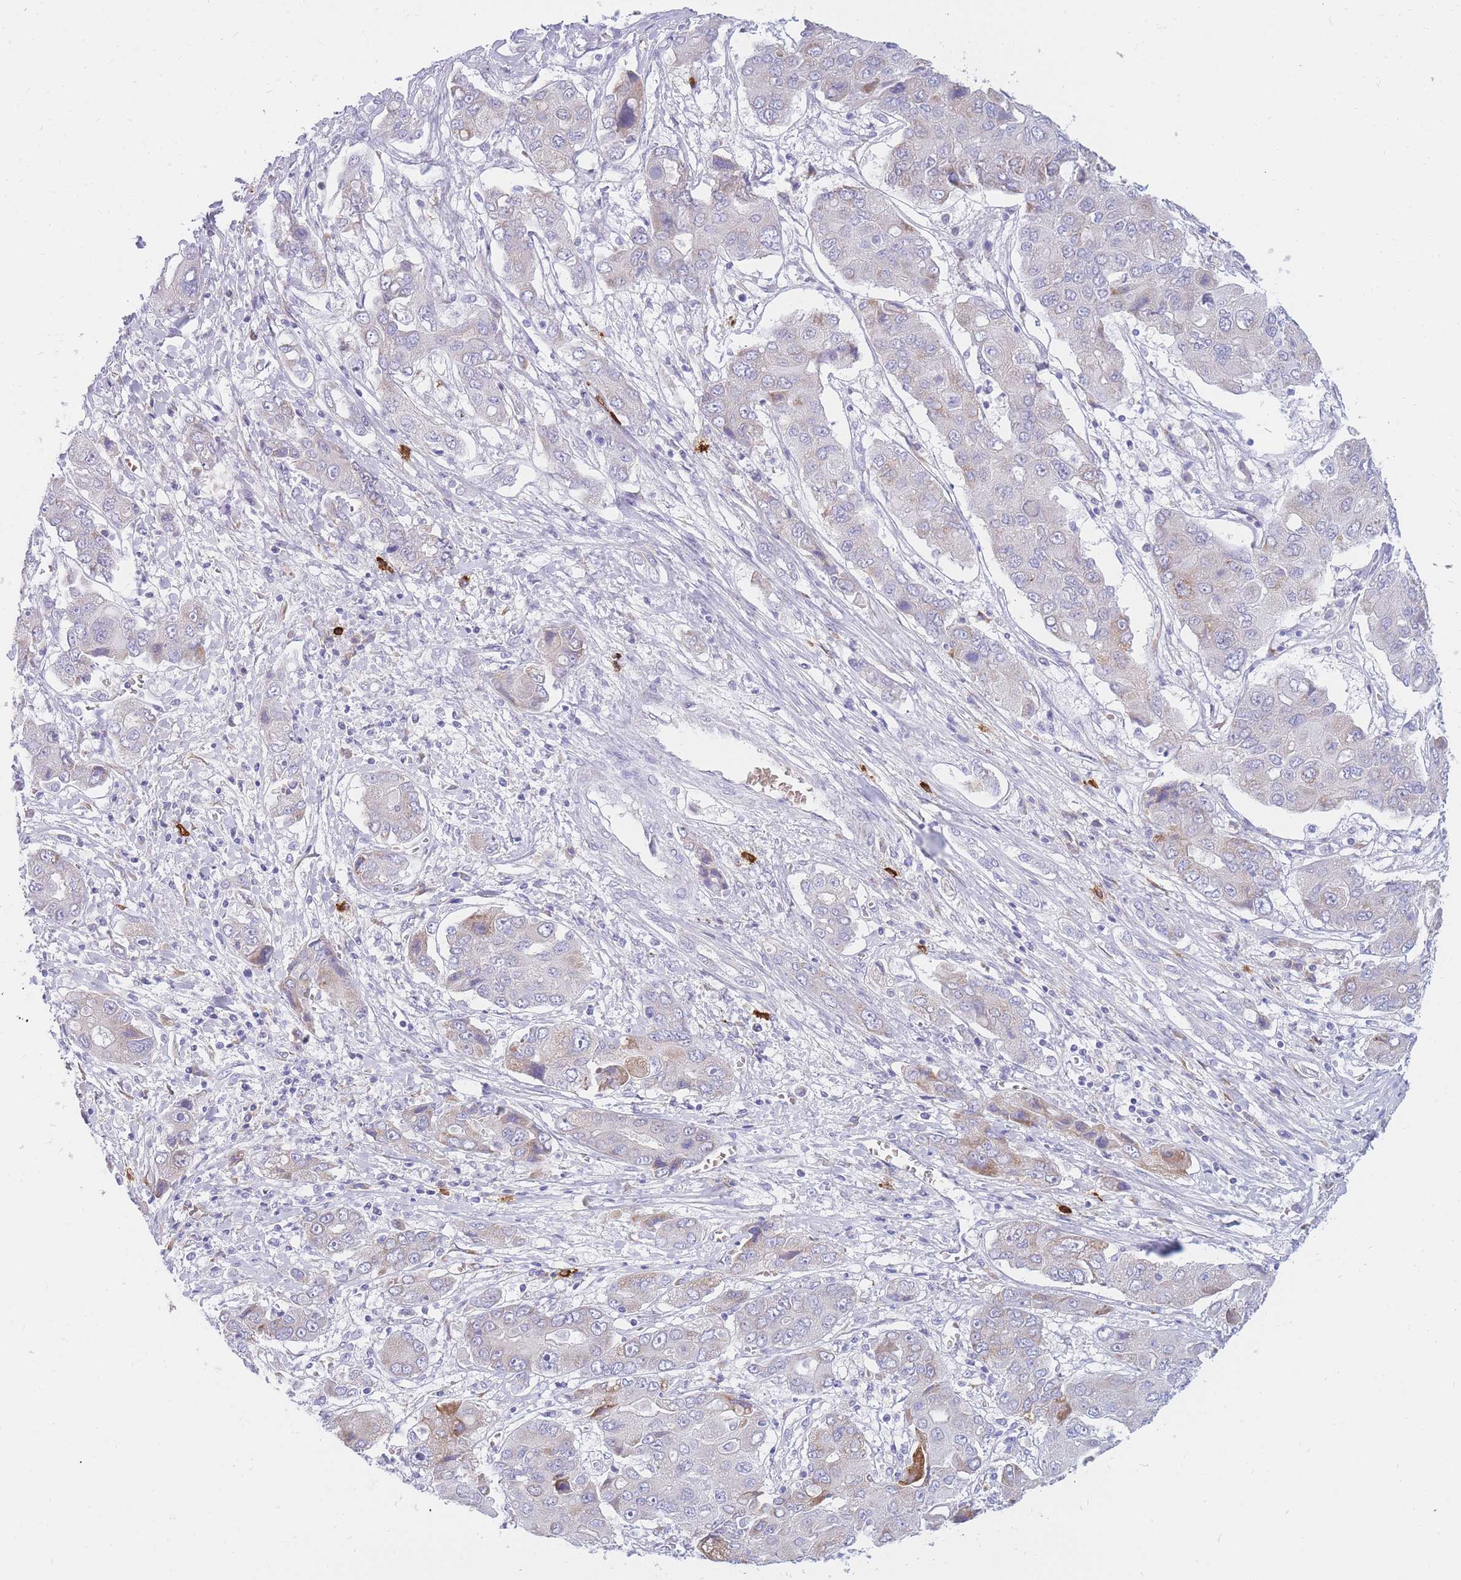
{"staining": {"intensity": "moderate", "quantity": "<25%", "location": "cytoplasmic/membranous"}, "tissue": "liver cancer", "cell_type": "Tumor cells", "image_type": "cancer", "snomed": [{"axis": "morphology", "description": "Cholangiocarcinoma"}, {"axis": "topography", "description": "Liver"}], "caption": "This photomicrograph reveals immunohistochemistry staining of human liver cholangiocarcinoma, with low moderate cytoplasmic/membranous staining in approximately <25% of tumor cells.", "gene": "TPSD1", "patient": {"sex": "male", "age": 67}}